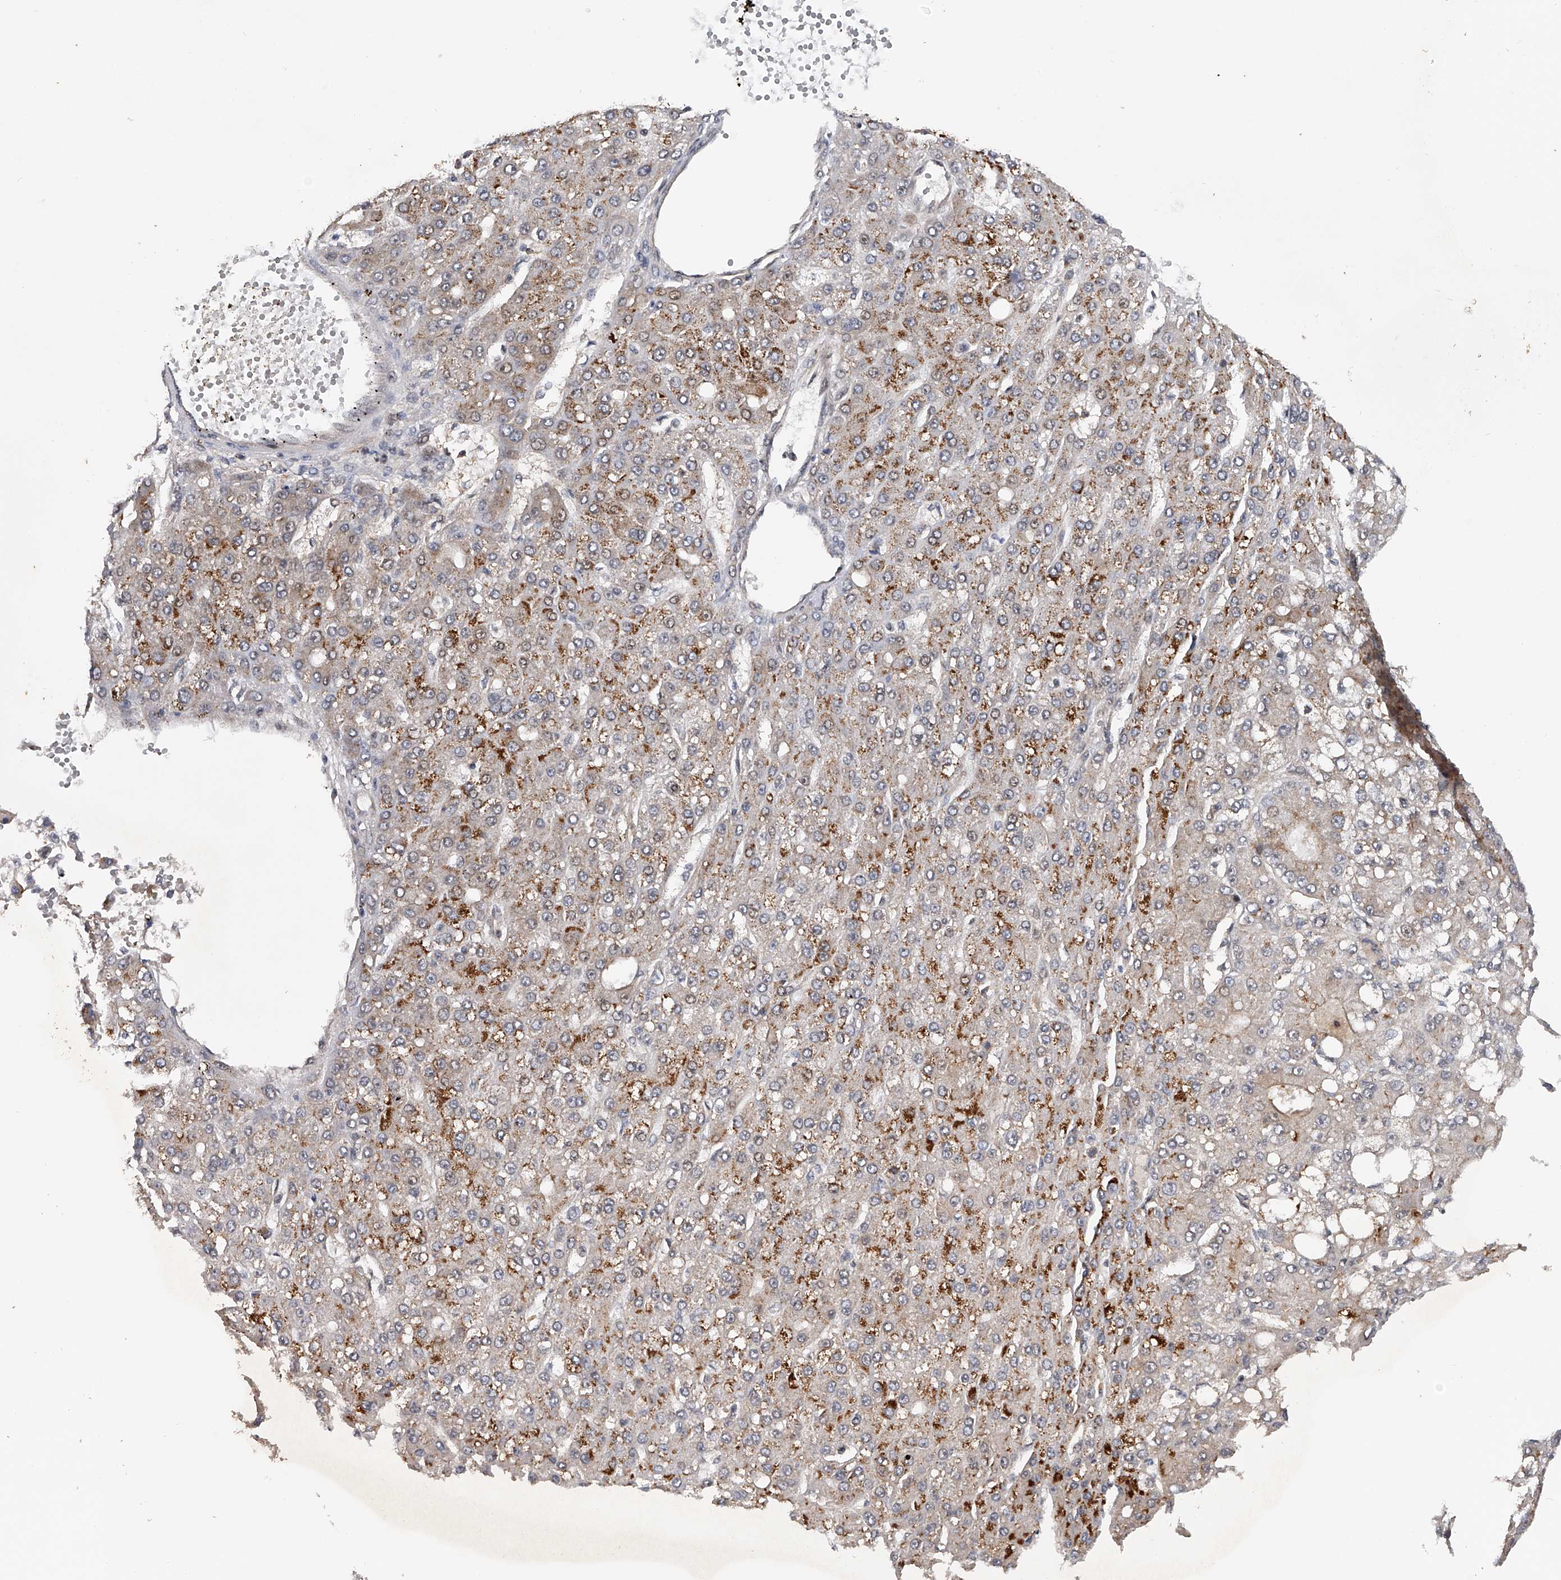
{"staining": {"intensity": "moderate", "quantity": "25%-75%", "location": "cytoplasmic/membranous"}, "tissue": "liver cancer", "cell_type": "Tumor cells", "image_type": "cancer", "snomed": [{"axis": "morphology", "description": "Carcinoma, Hepatocellular, NOS"}, {"axis": "topography", "description": "Liver"}], "caption": "Immunohistochemical staining of human liver cancer (hepatocellular carcinoma) displays moderate cytoplasmic/membranous protein expression in approximately 25%-75% of tumor cells. The protein is shown in brown color, while the nuclei are stained blue.", "gene": "RWDD2A", "patient": {"sex": "male", "age": 67}}